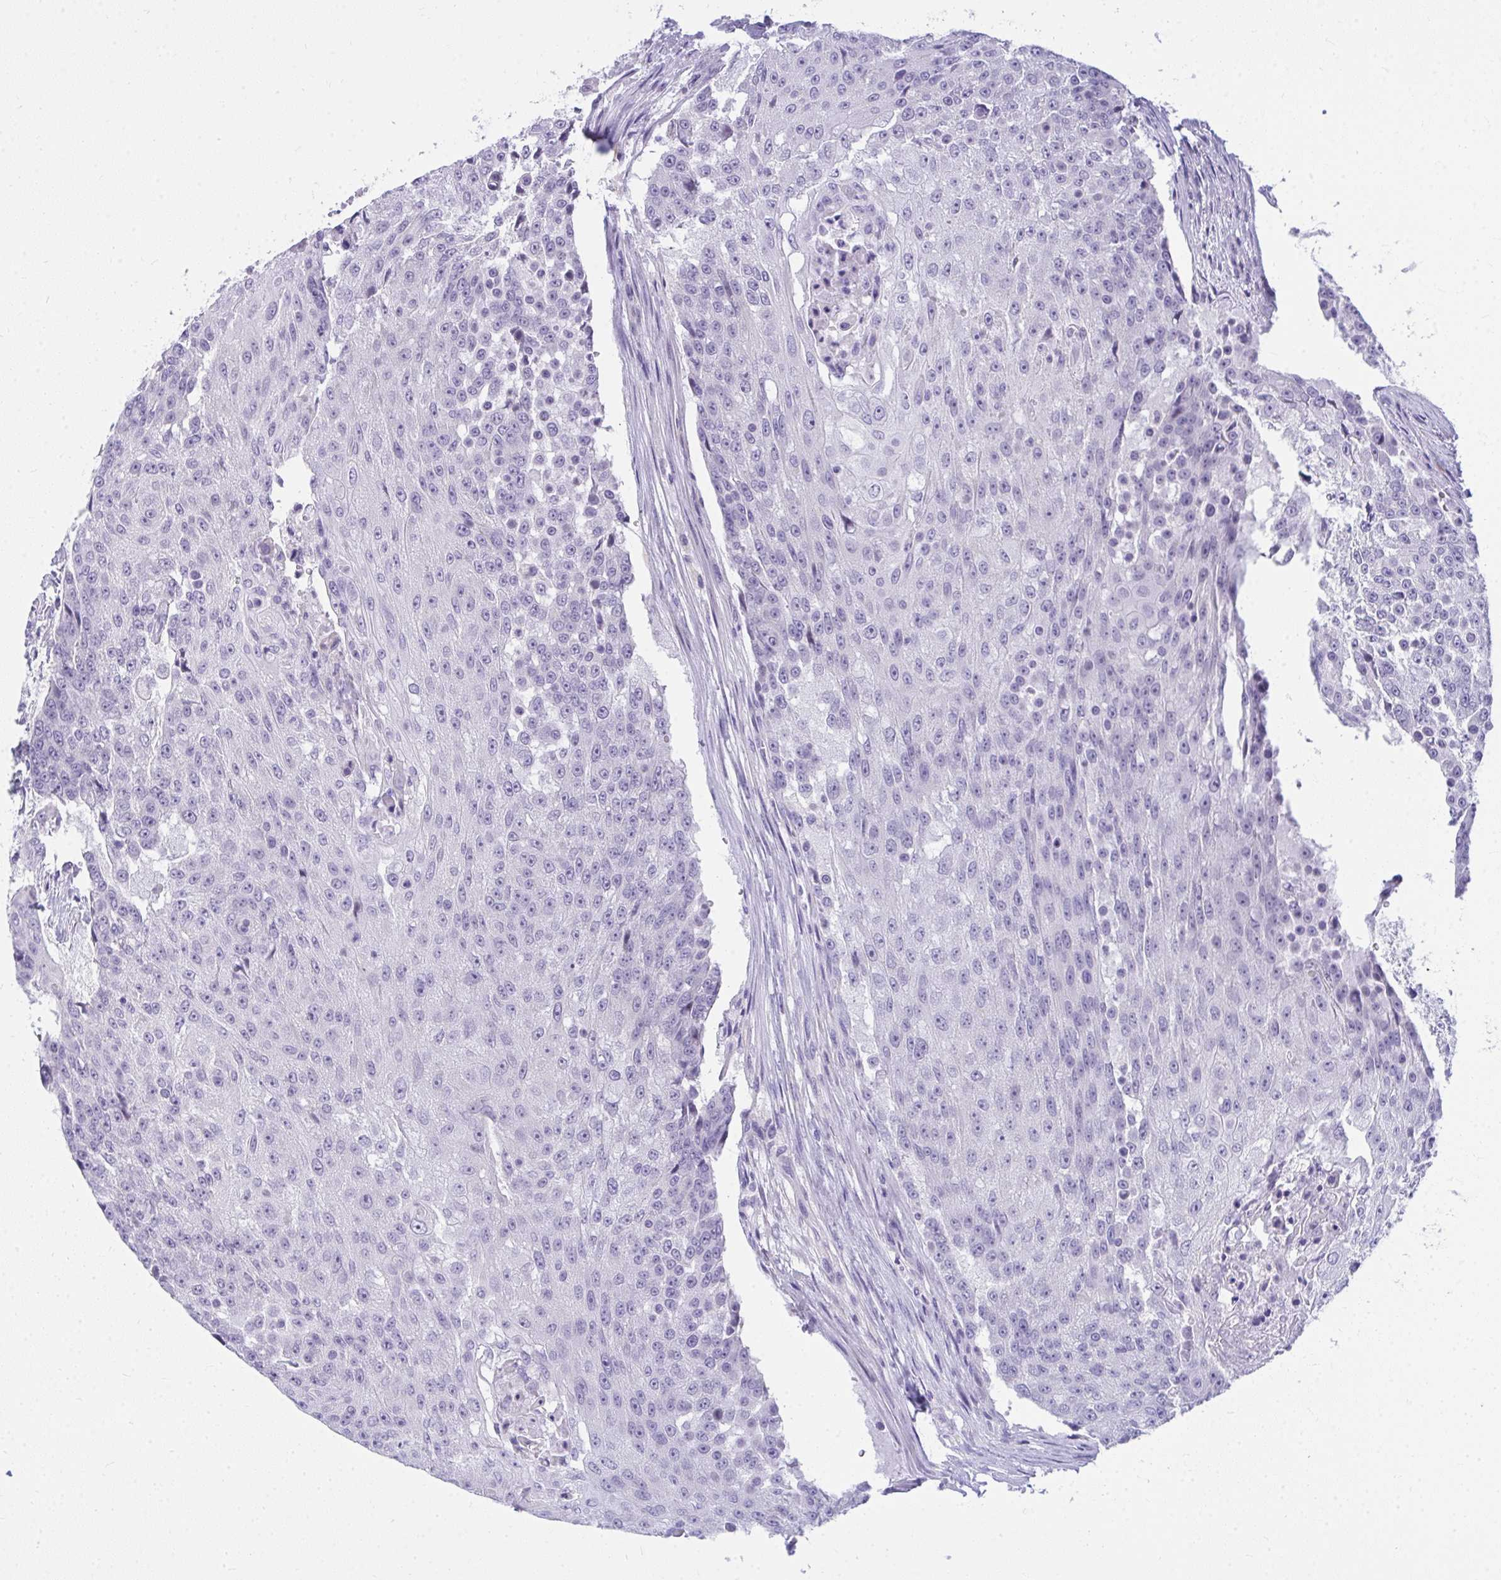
{"staining": {"intensity": "negative", "quantity": "none", "location": "none"}, "tissue": "urothelial cancer", "cell_type": "Tumor cells", "image_type": "cancer", "snomed": [{"axis": "morphology", "description": "Urothelial carcinoma, High grade"}, {"axis": "topography", "description": "Urinary bladder"}], "caption": "A photomicrograph of urothelial carcinoma (high-grade) stained for a protein shows no brown staining in tumor cells.", "gene": "TSBP1", "patient": {"sex": "female", "age": 63}}